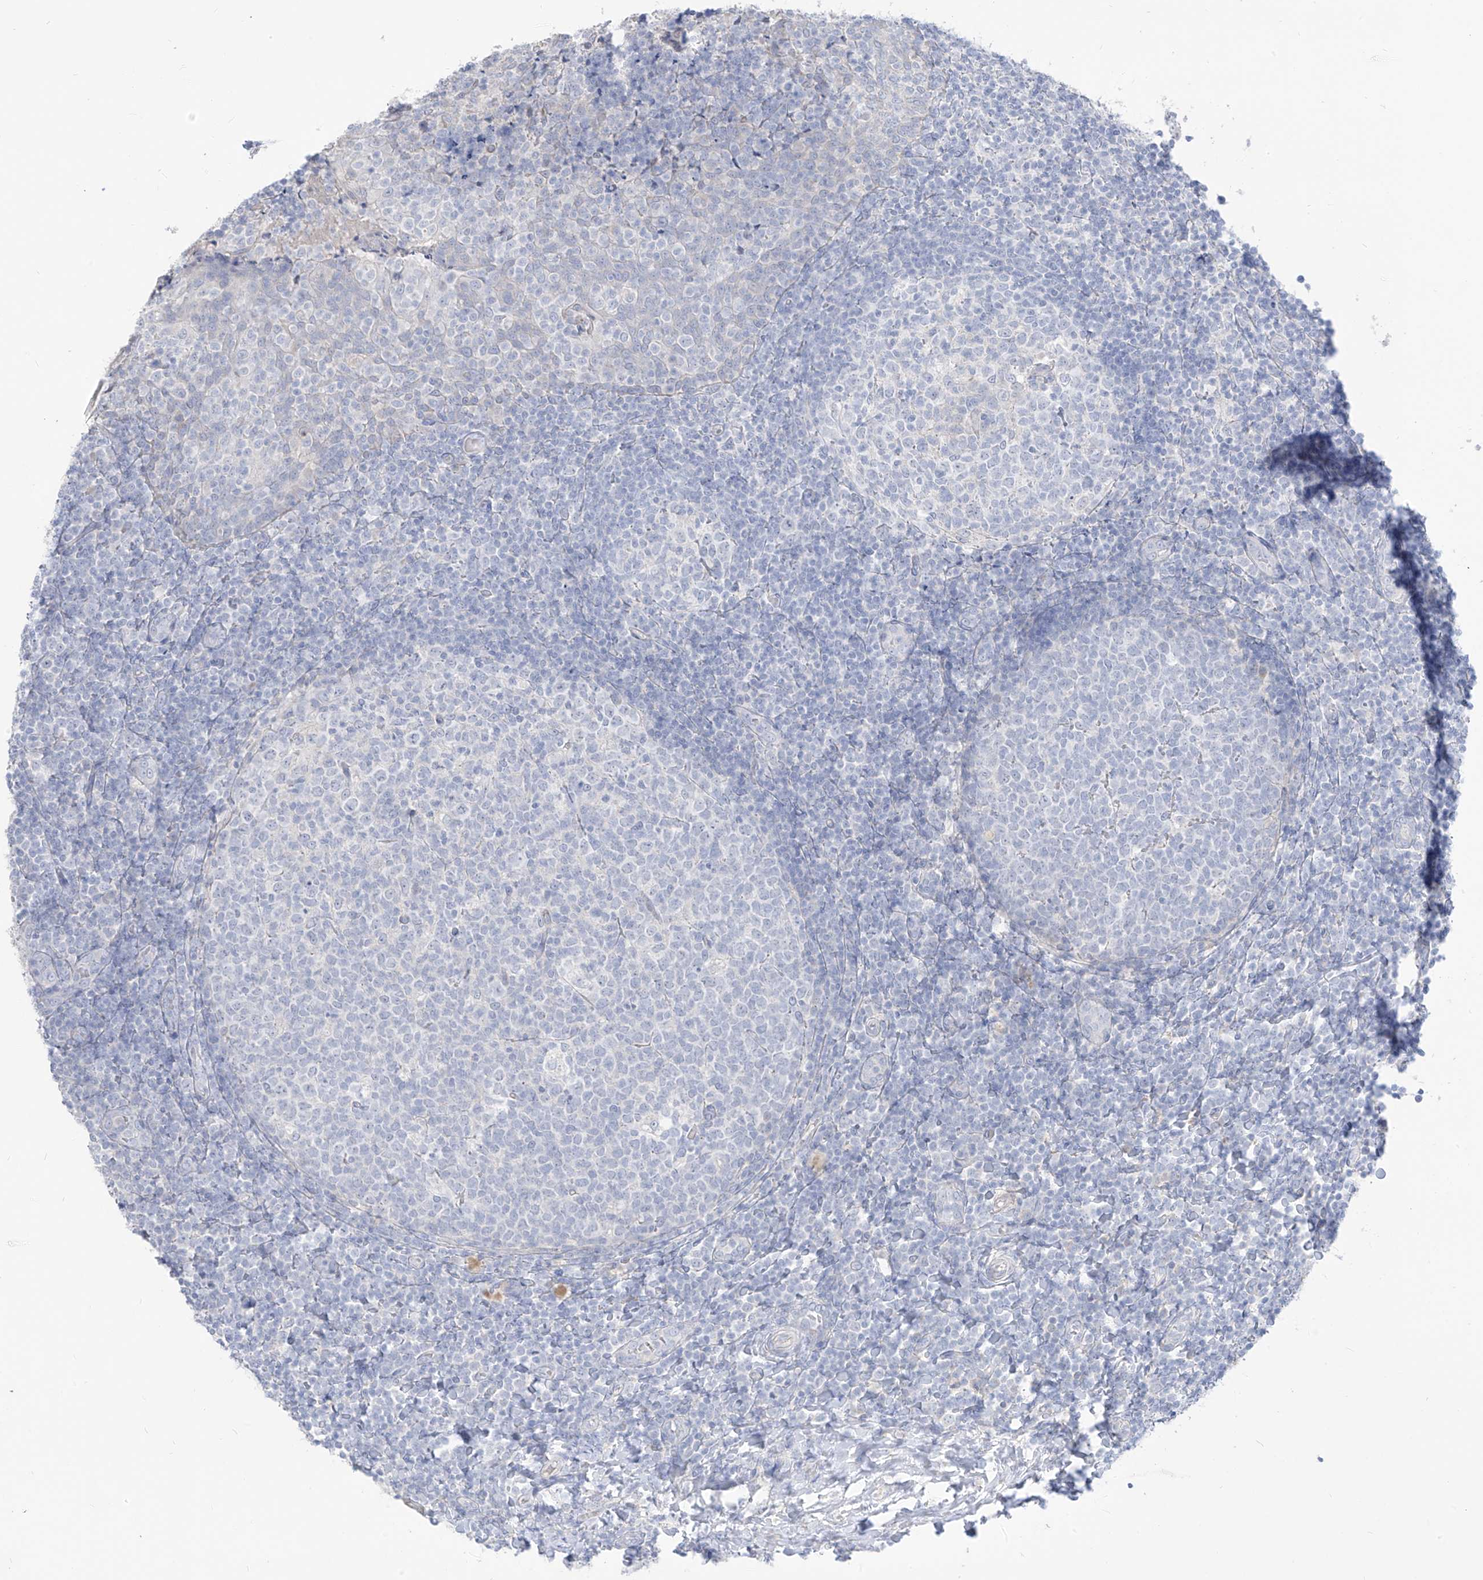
{"staining": {"intensity": "negative", "quantity": "none", "location": "none"}, "tissue": "tonsil", "cell_type": "Germinal center cells", "image_type": "normal", "snomed": [{"axis": "morphology", "description": "Normal tissue, NOS"}, {"axis": "topography", "description": "Tonsil"}], "caption": "This is an IHC photomicrograph of benign tonsil. There is no staining in germinal center cells.", "gene": "ARHGEF40", "patient": {"sex": "female", "age": 19}}